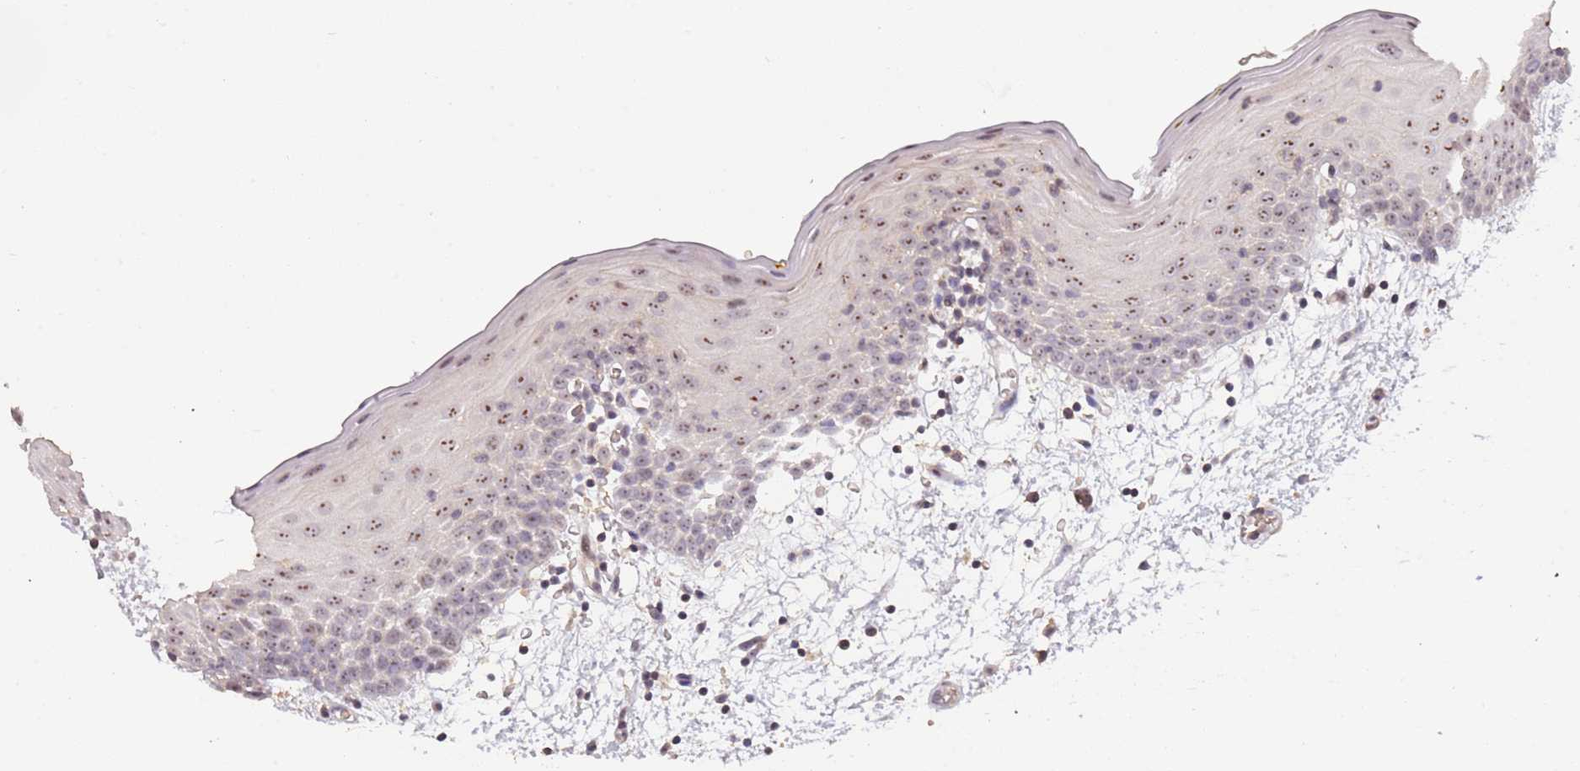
{"staining": {"intensity": "moderate", "quantity": ">75%", "location": "nuclear"}, "tissue": "oral mucosa", "cell_type": "Squamous epithelial cells", "image_type": "normal", "snomed": [{"axis": "morphology", "description": "Normal tissue, NOS"}, {"axis": "topography", "description": "Skeletal muscle"}, {"axis": "topography", "description": "Oral tissue"}, {"axis": "topography", "description": "Salivary gland"}, {"axis": "topography", "description": "Peripheral nerve tissue"}], "caption": "Squamous epithelial cells demonstrate medium levels of moderate nuclear staining in approximately >75% of cells in benign oral mucosa.", "gene": "ADTRP", "patient": {"sex": "male", "age": 54}}